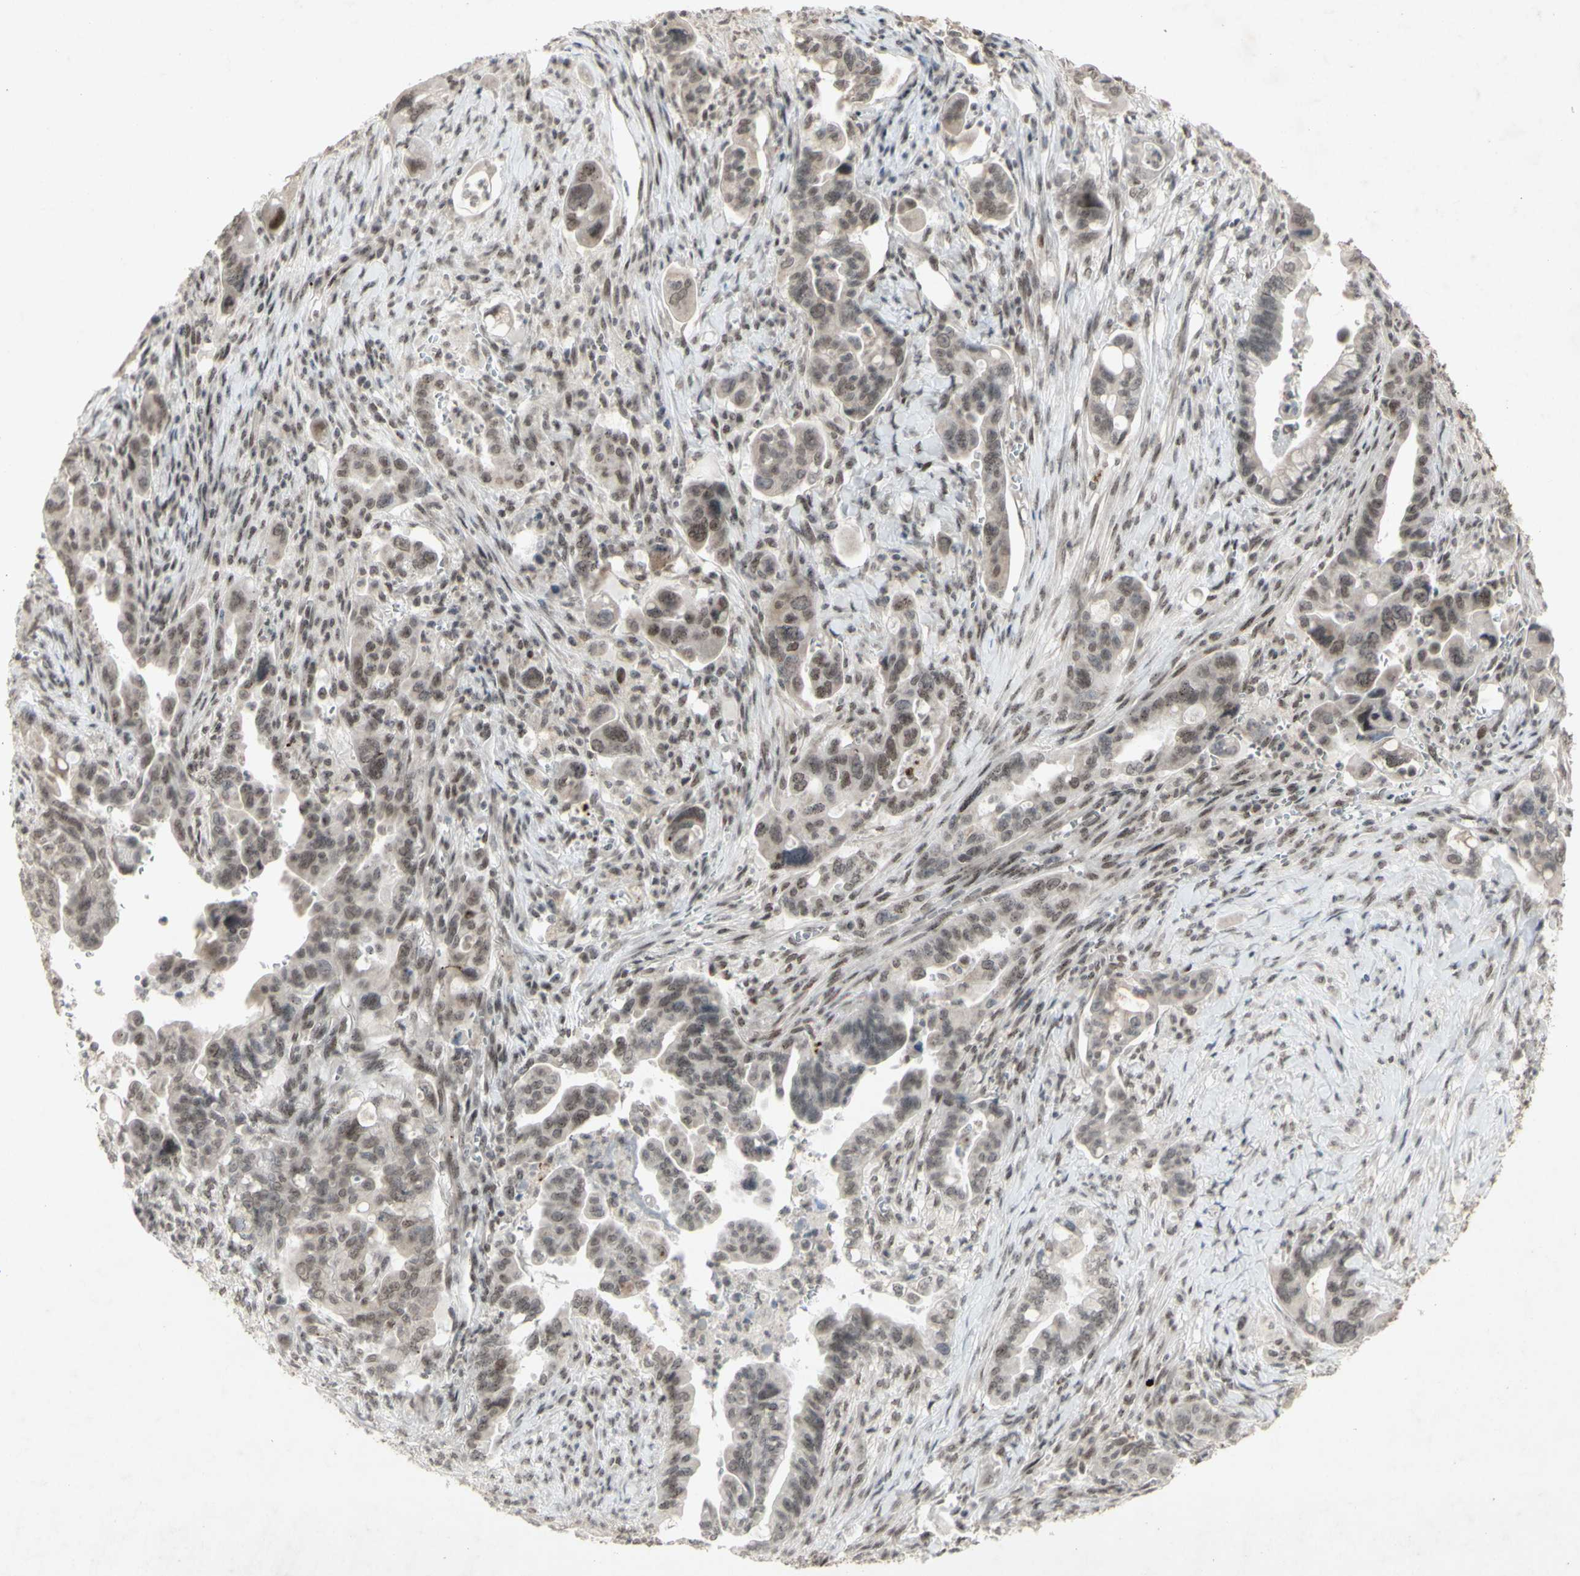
{"staining": {"intensity": "moderate", "quantity": "25%-75%", "location": "cytoplasmic/membranous,nuclear"}, "tissue": "pancreatic cancer", "cell_type": "Tumor cells", "image_type": "cancer", "snomed": [{"axis": "morphology", "description": "Adenocarcinoma, NOS"}, {"axis": "topography", "description": "Pancreas"}], "caption": "Immunohistochemical staining of human pancreatic cancer (adenocarcinoma) displays medium levels of moderate cytoplasmic/membranous and nuclear staining in about 25%-75% of tumor cells.", "gene": "CENPB", "patient": {"sex": "male", "age": 70}}